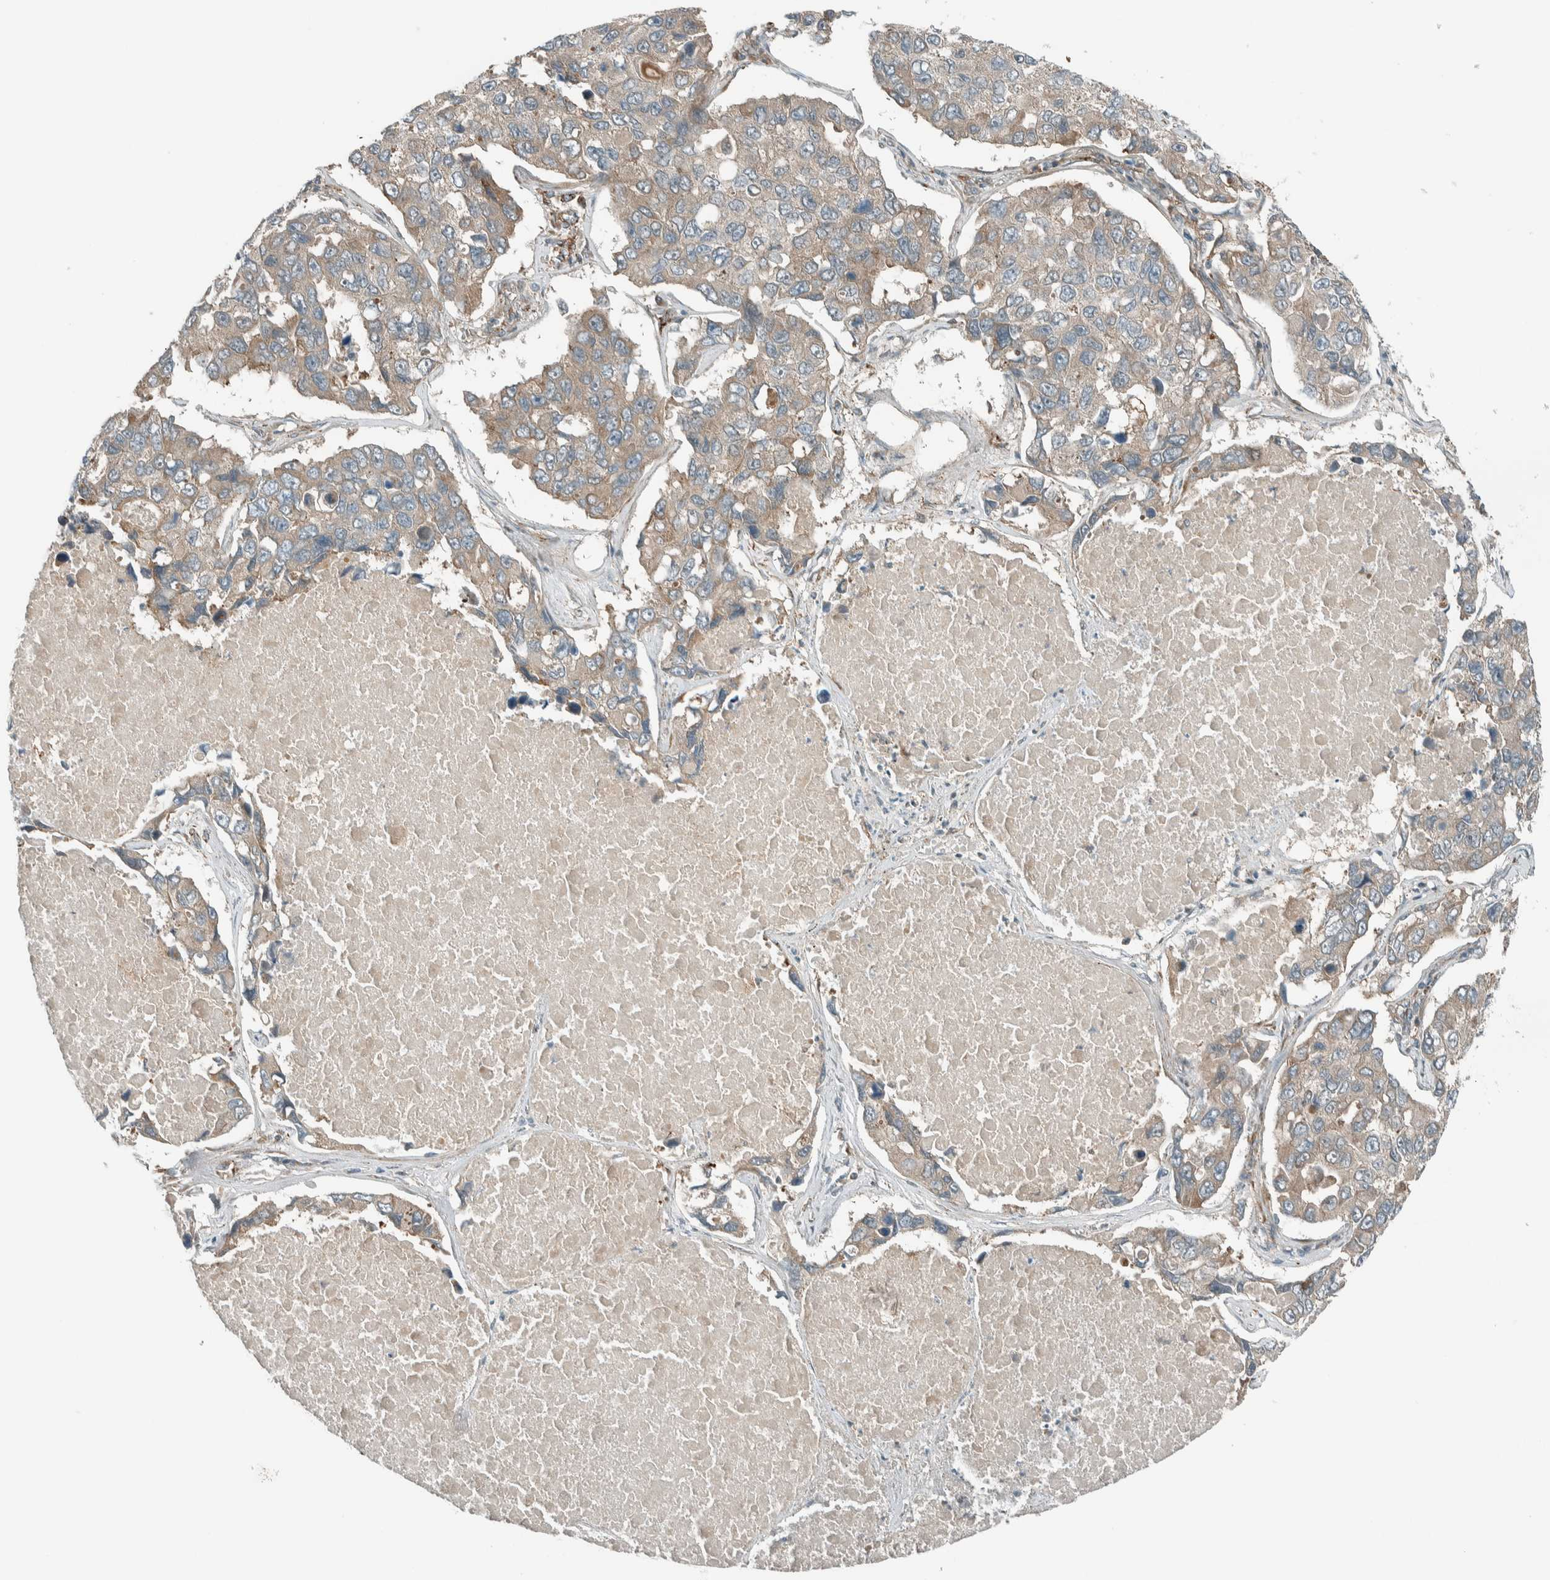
{"staining": {"intensity": "weak", "quantity": ">75%", "location": "cytoplasmic/membranous"}, "tissue": "lung cancer", "cell_type": "Tumor cells", "image_type": "cancer", "snomed": [{"axis": "morphology", "description": "Adenocarcinoma, NOS"}, {"axis": "topography", "description": "Lung"}], "caption": "Adenocarcinoma (lung) stained with a protein marker displays weak staining in tumor cells.", "gene": "EXOC7", "patient": {"sex": "male", "age": 64}}